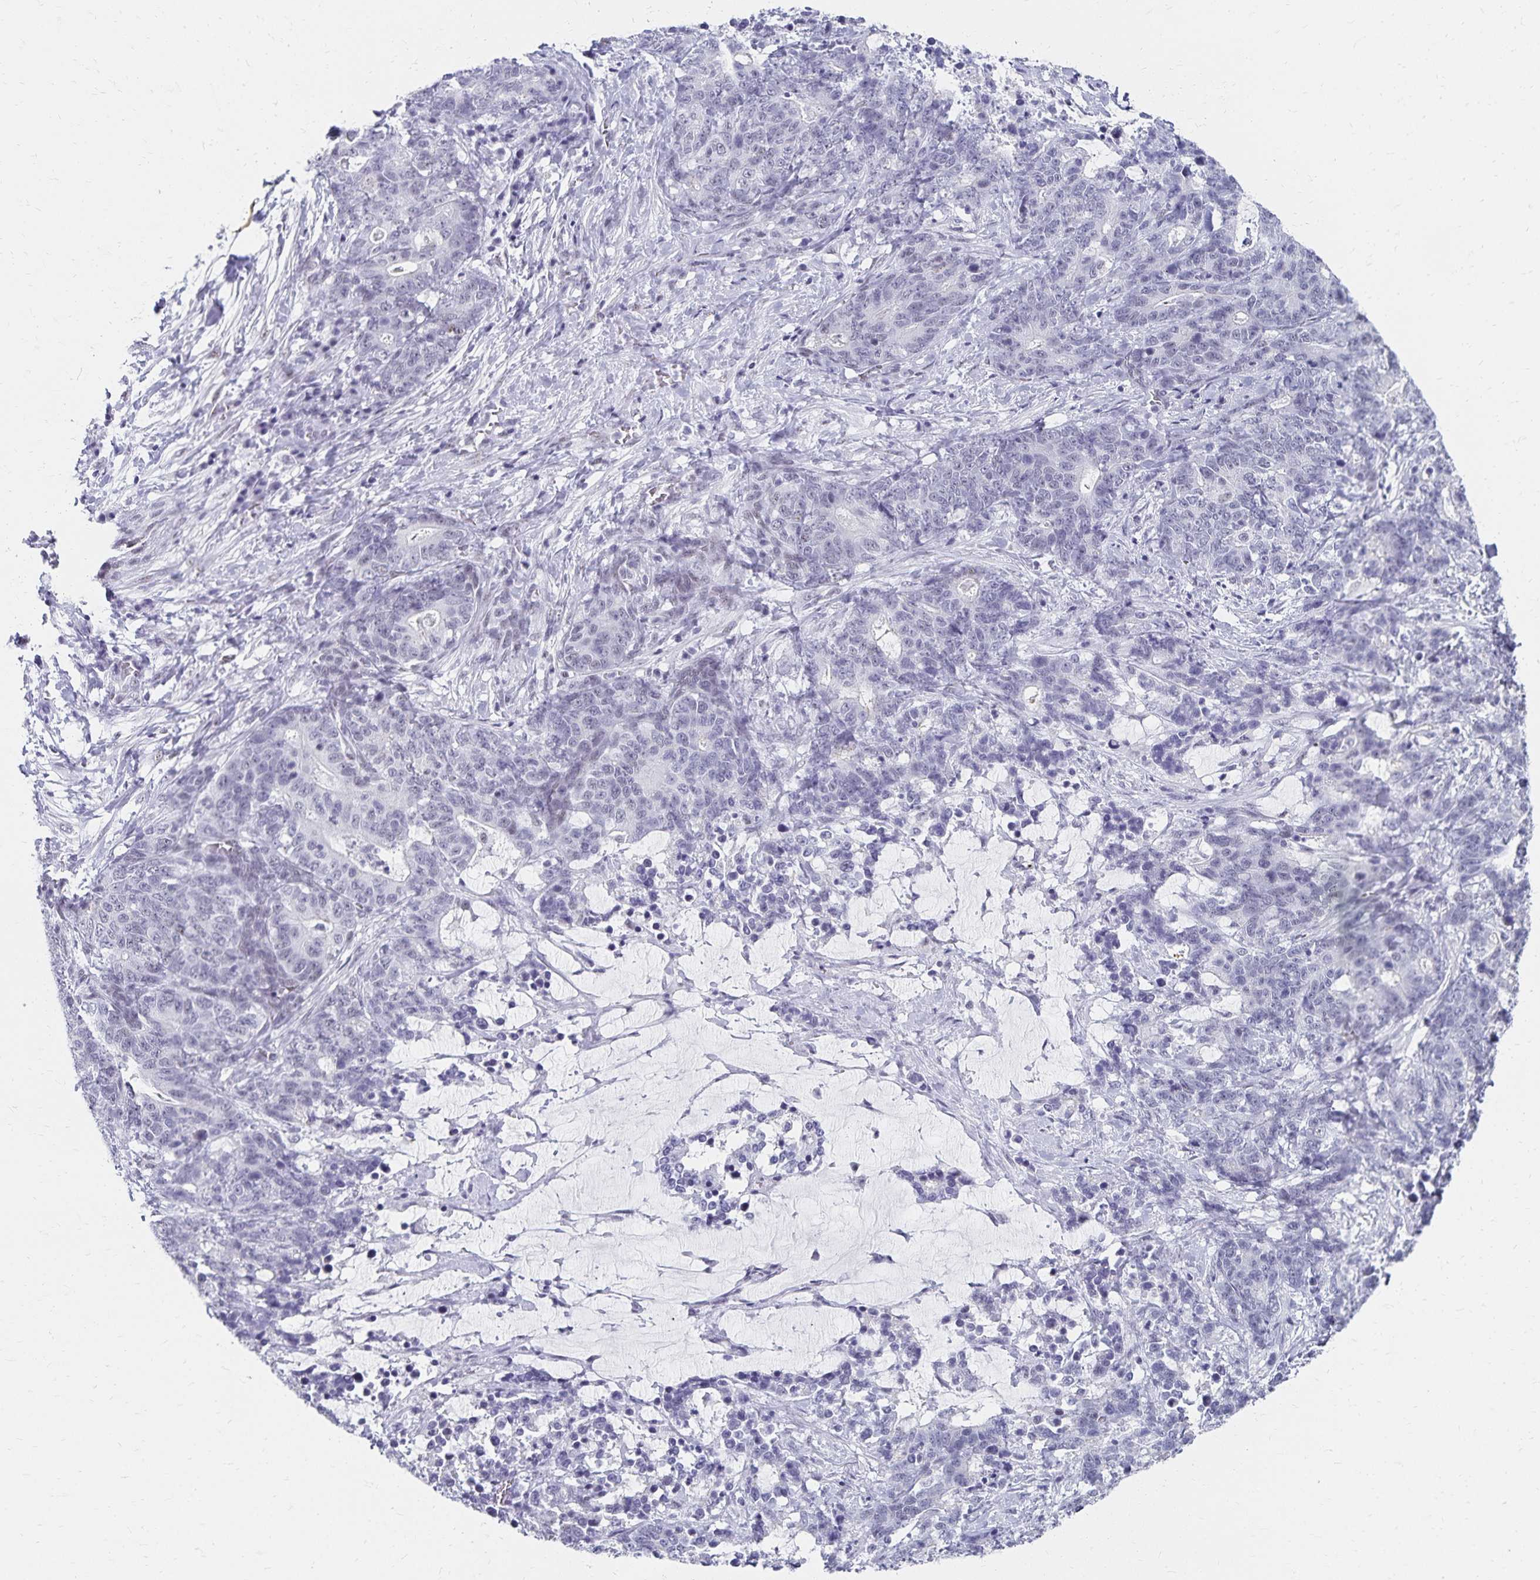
{"staining": {"intensity": "negative", "quantity": "none", "location": "none"}, "tissue": "stomach cancer", "cell_type": "Tumor cells", "image_type": "cancer", "snomed": [{"axis": "morphology", "description": "Normal tissue, NOS"}, {"axis": "morphology", "description": "Adenocarcinoma, NOS"}, {"axis": "topography", "description": "Stomach"}], "caption": "High power microscopy image of an immunohistochemistry (IHC) histopathology image of stomach cancer, revealing no significant positivity in tumor cells.", "gene": "C20orf85", "patient": {"sex": "female", "age": 64}}